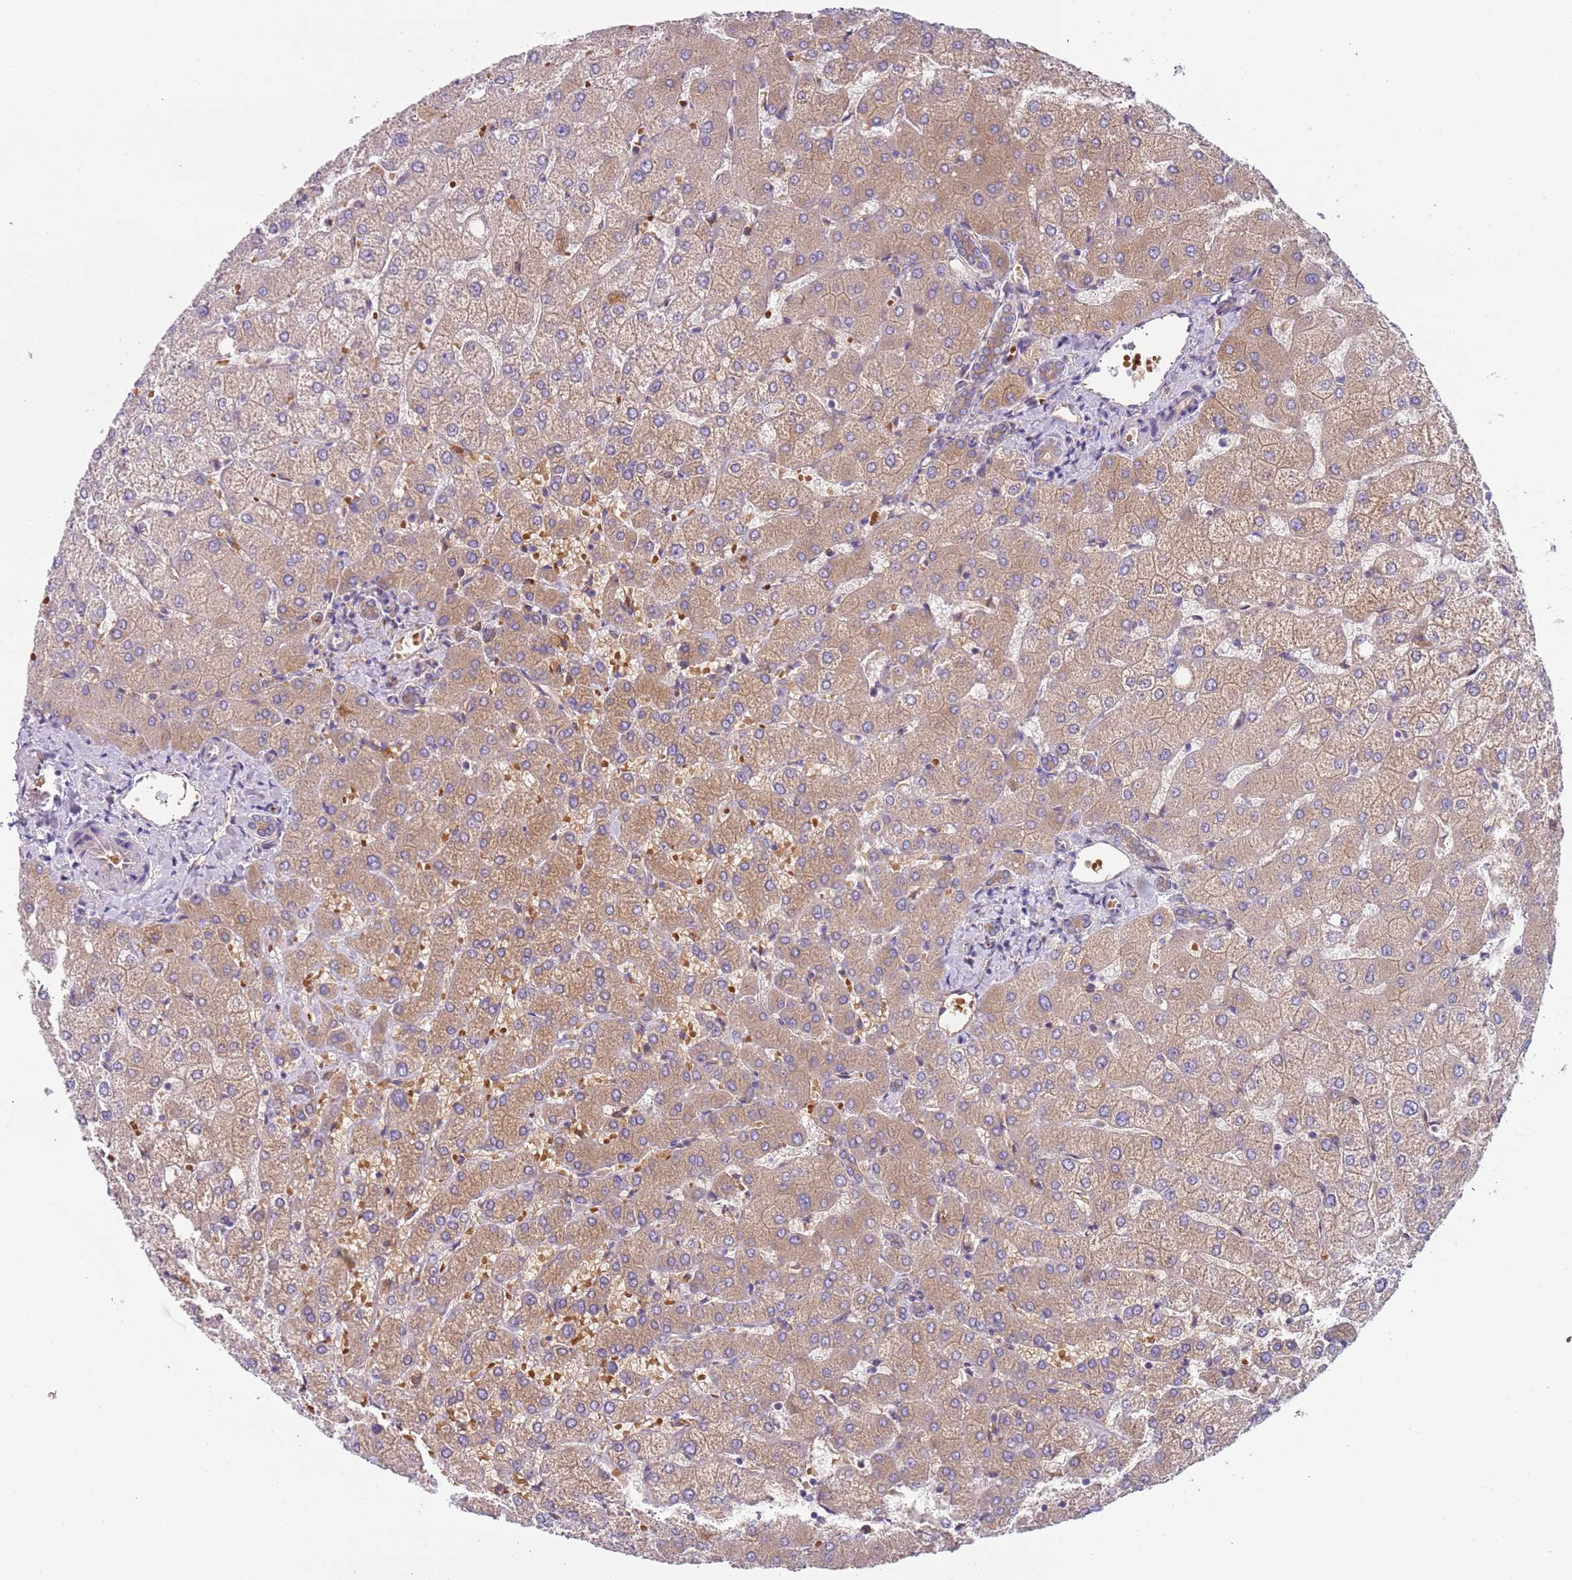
{"staining": {"intensity": "moderate", "quantity": "25%-75%", "location": "cytoplasmic/membranous"}, "tissue": "liver", "cell_type": "Cholangiocytes", "image_type": "normal", "snomed": [{"axis": "morphology", "description": "Normal tissue, NOS"}, {"axis": "topography", "description": "Liver"}], "caption": "Immunohistochemical staining of benign human liver exhibits moderate cytoplasmic/membranous protein positivity in approximately 25%-75% of cholangiocytes.", "gene": "VWCE", "patient": {"sex": "female", "age": 54}}